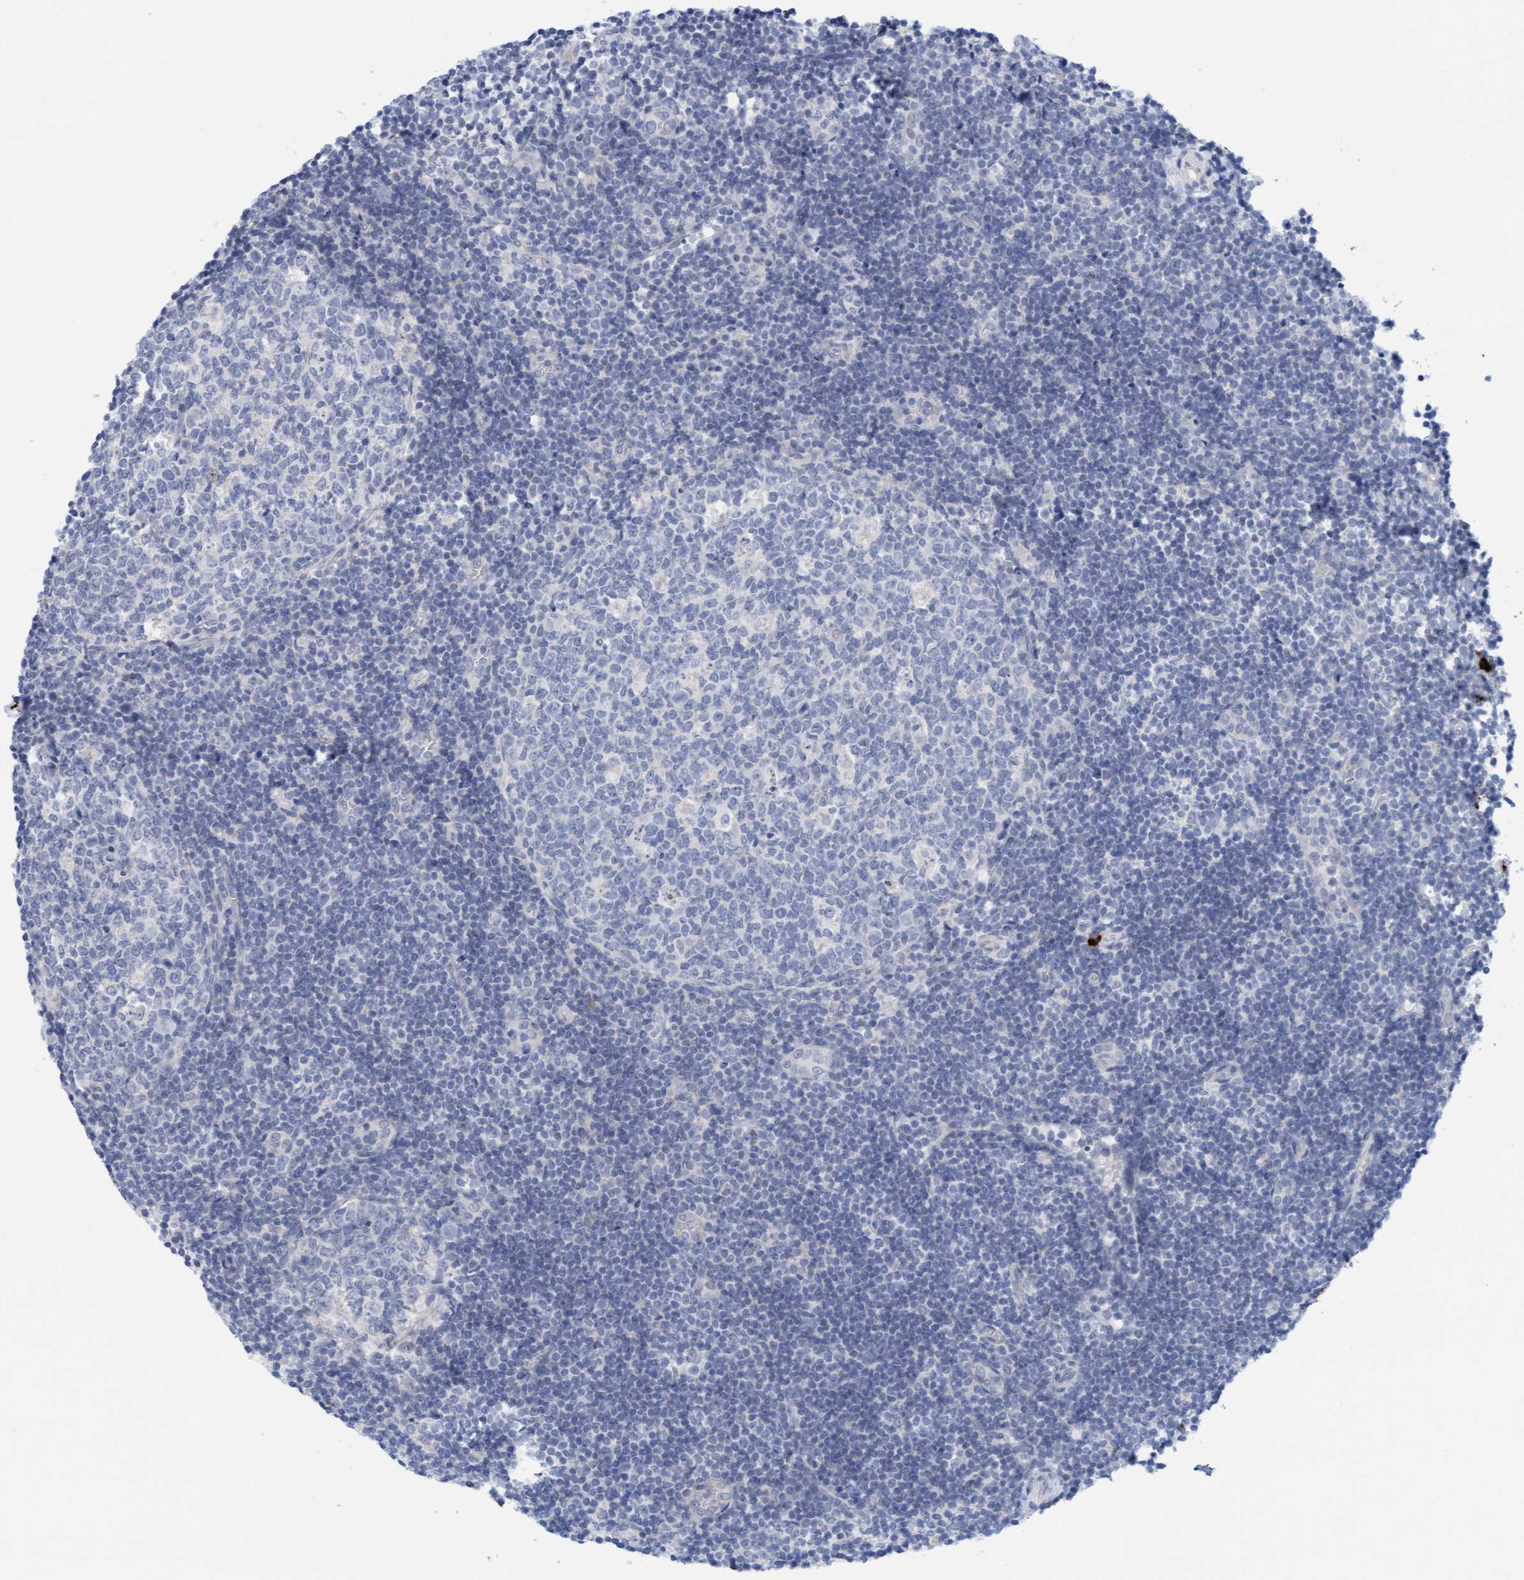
{"staining": {"intensity": "negative", "quantity": "none", "location": "none"}, "tissue": "tonsil", "cell_type": "Germinal center cells", "image_type": "normal", "snomed": [{"axis": "morphology", "description": "Normal tissue, NOS"}, {"axis": "topography", "description": "Tonsil"}], "caption": "Immunohistochemistry (IHC) photomicrograph of normal tonsil stained for a protein (brown), which exhibits no positivity in germinal center cells.", "gene": "CPA3", "patient": {"sex": "female", "age": 19}}